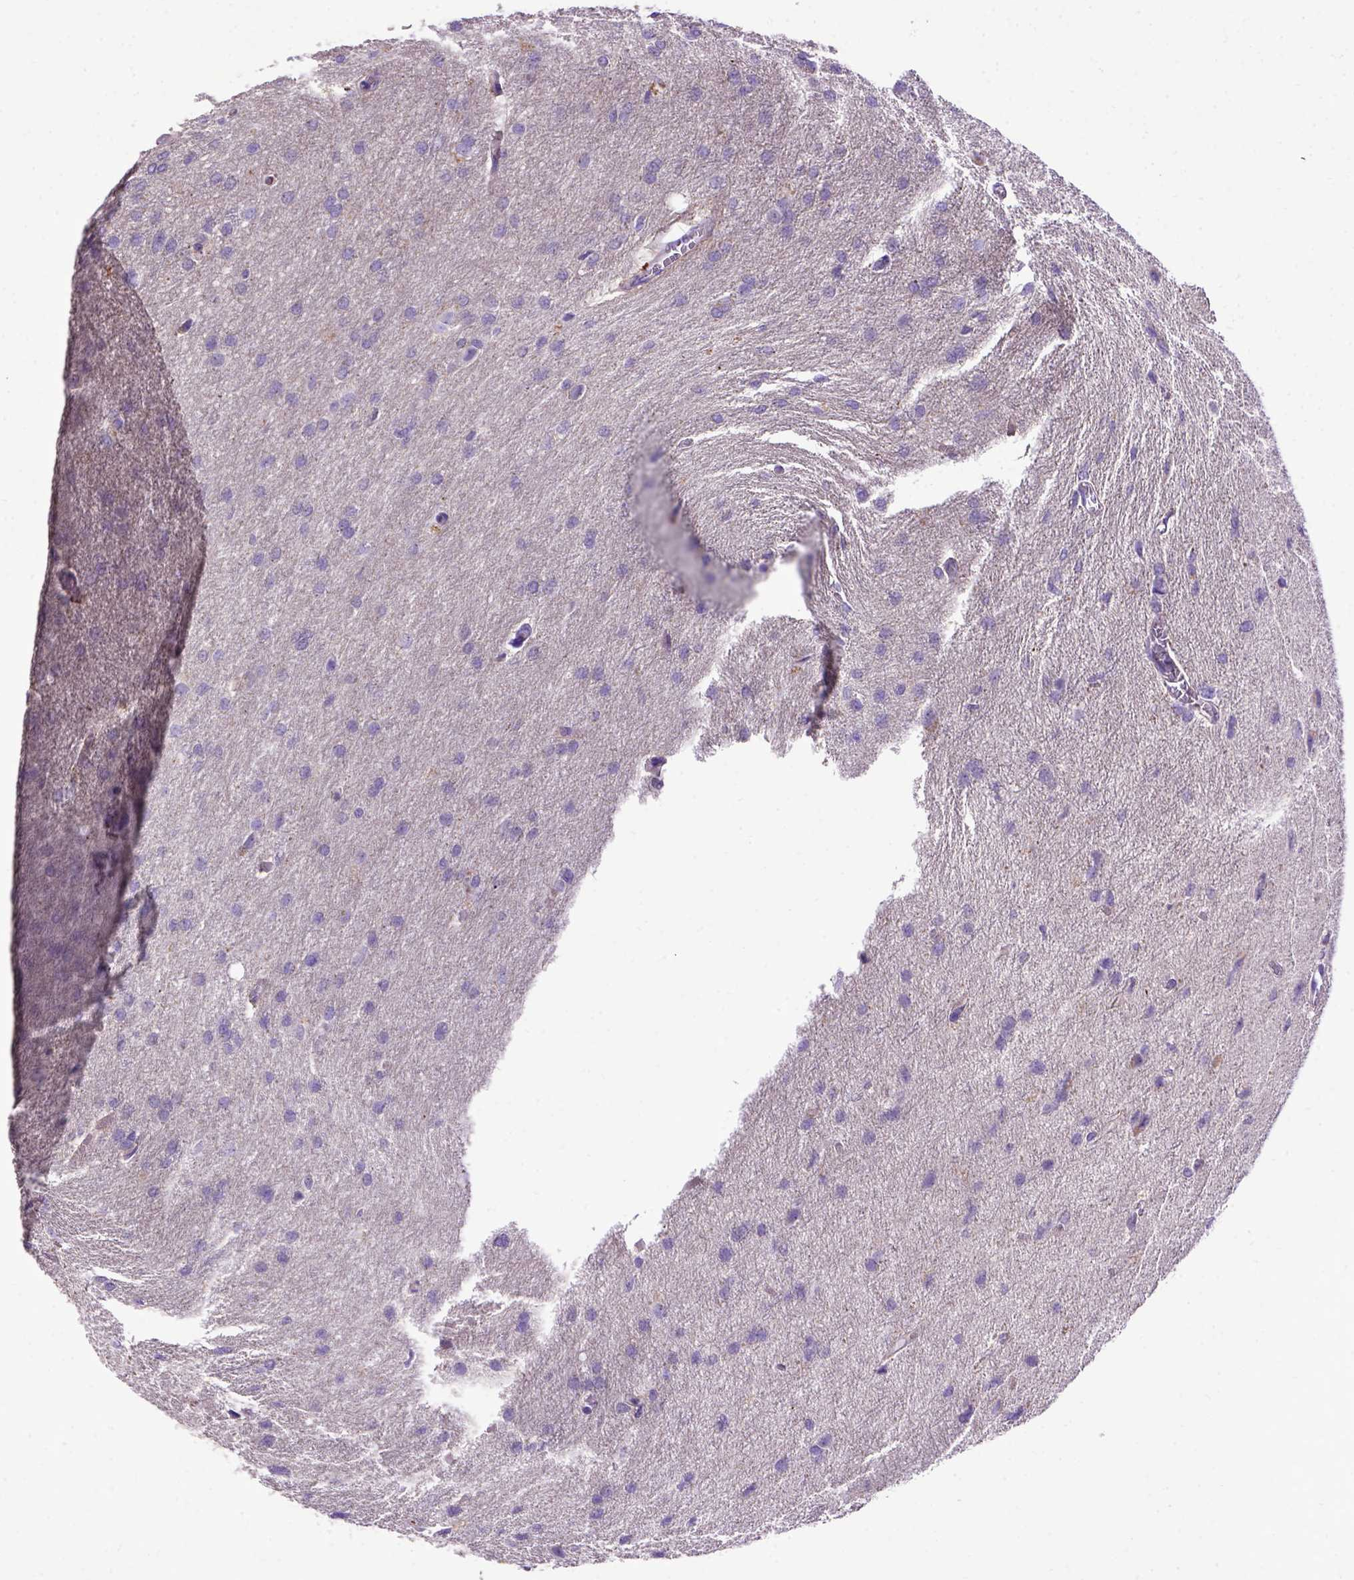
{"staining": {"intensity": "negative", "quantity": "none", "location": "none"}, "tissue": "glioma", "cell_type": "Tumor cells", "image_type": "cancer", "snomed": [{"axis": "morphology", "description": "Glioma, malignant, High grade"}, {"axis": "topography", "description": "Brain"}], "caption": "Tumor cells show no significant positivity in malignant glioma (high-grade). Nuclei are stained in blue.", "gene": "ADAM12", "patient": {"sex": "male", "age": 68}}